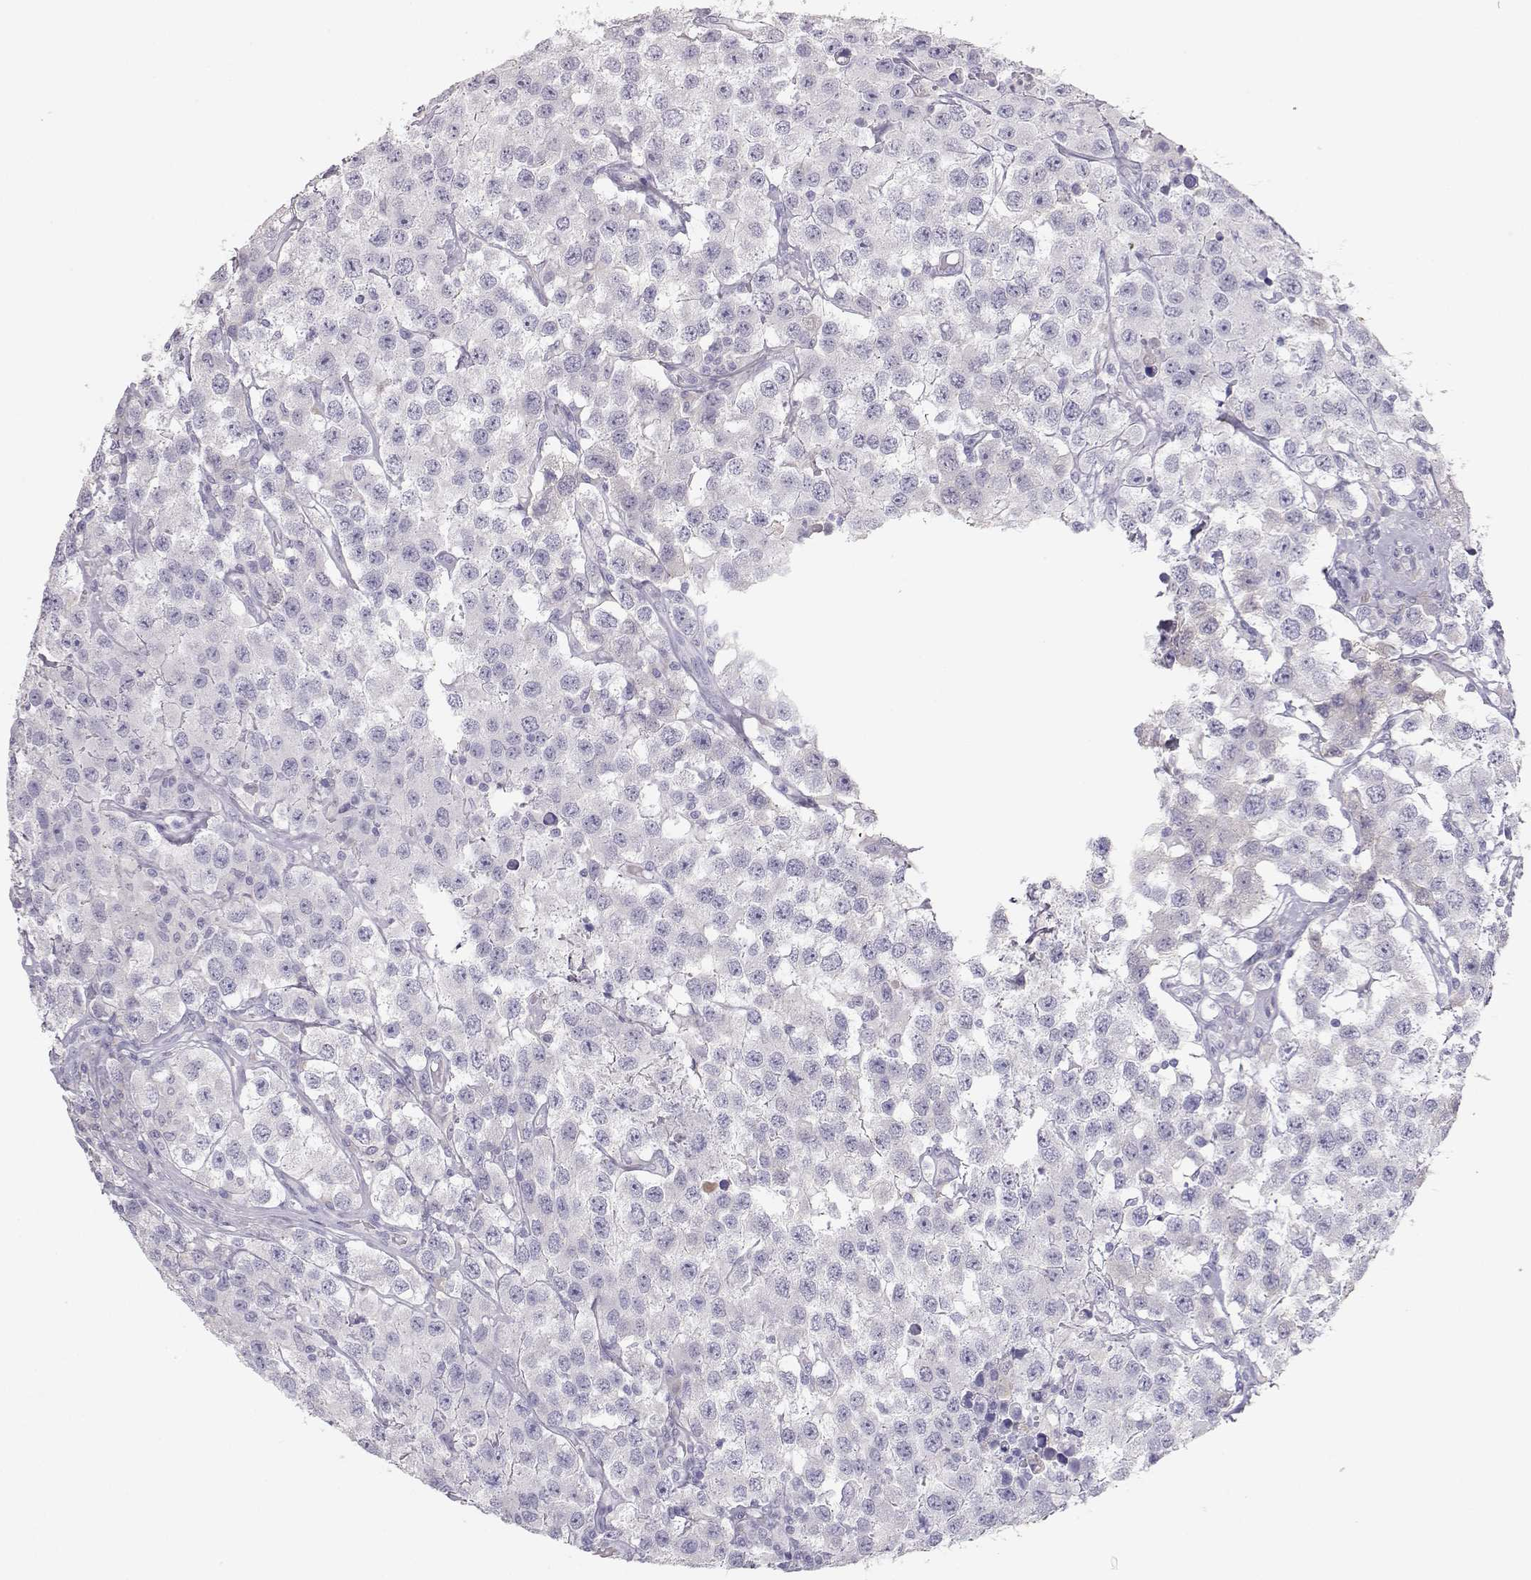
{"staining": {"intensity": "negative", "quantity": "none", "location": "none"}, "tissue": "testis cancer", "cell_type": "Tumor cells", "image_type": "cancer", "snomed": [{"axis": "morphology", "description": "Seminoma, NOS"}, {"axis": "topography", "description": "Testis"}], "caption": "The immunohistochemistry (IHC) image has no significant staining in tumor cells of testis seminoma tissue. (Stains: DAB immunohistochemistry with hematoxylin counter stain, Microscopy: brightfield microscopy at high magnification).", "gene": "SLCO6A1", "patient": {"sex": "male", "age": 52}}